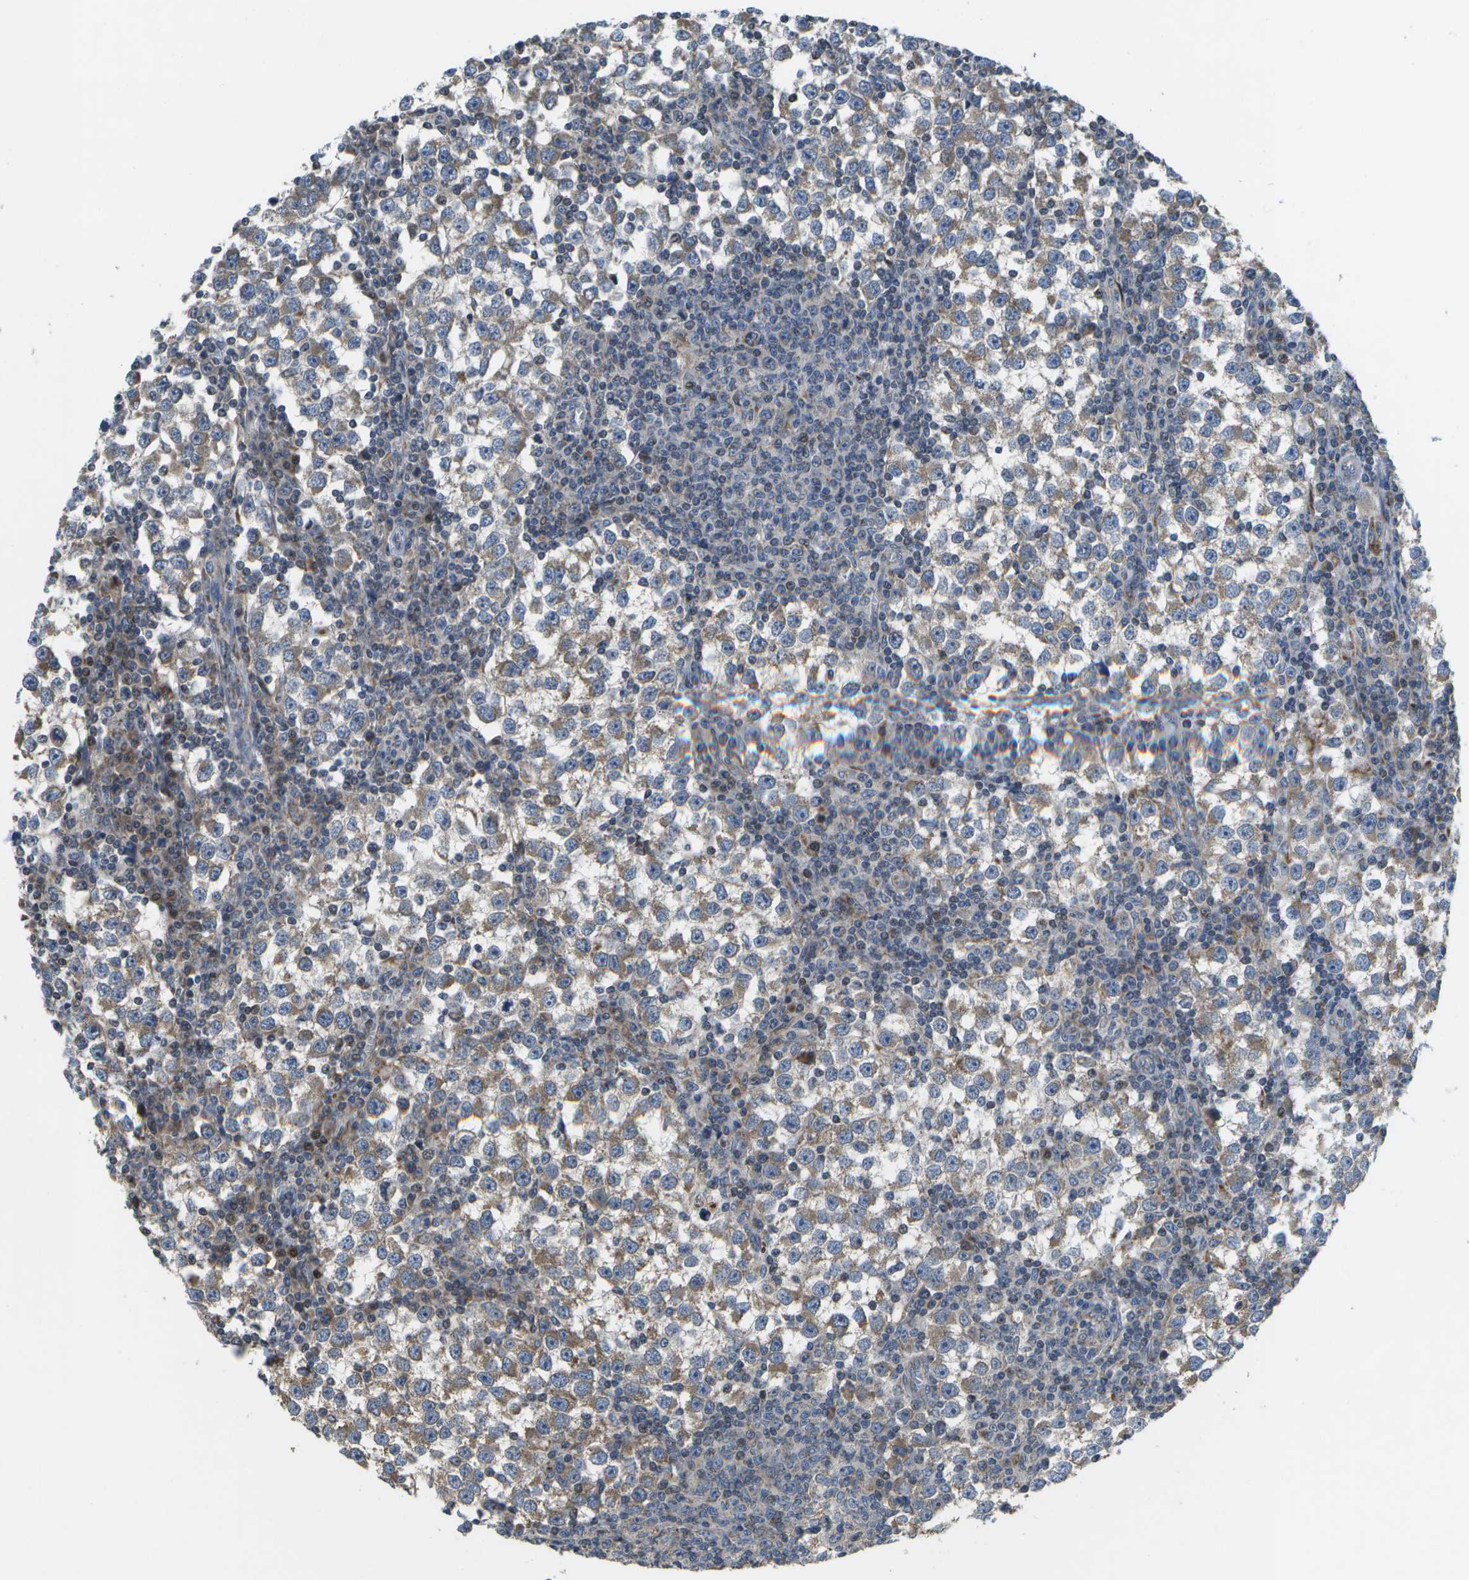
{"staining": {"intensity": "moderate", "quantity": ">75%", "location": "cytoplasmic/membranous"}, "tissue": "testis cancer", "cell_type": "Tumor cells", "image_type": "cancer", "snomed": [{"axis": "morphology", "description": "Seminoma, NOS"}, {"axis": "topography", "description": "Testis"}], "caption": "Immunohistochemistry photomicrograph of neoplastic tissue: seminoma (testis) stained using immunohistochemistry (IHC) exhibits medium levels of moderate protein expression localized specifically in the cytoplasmic/membranous of tumor cells, appearing as a cytoplasmic/membranous brown color.", "gene": "HADHA", "patient": {"sex": "male", "age": 65}}